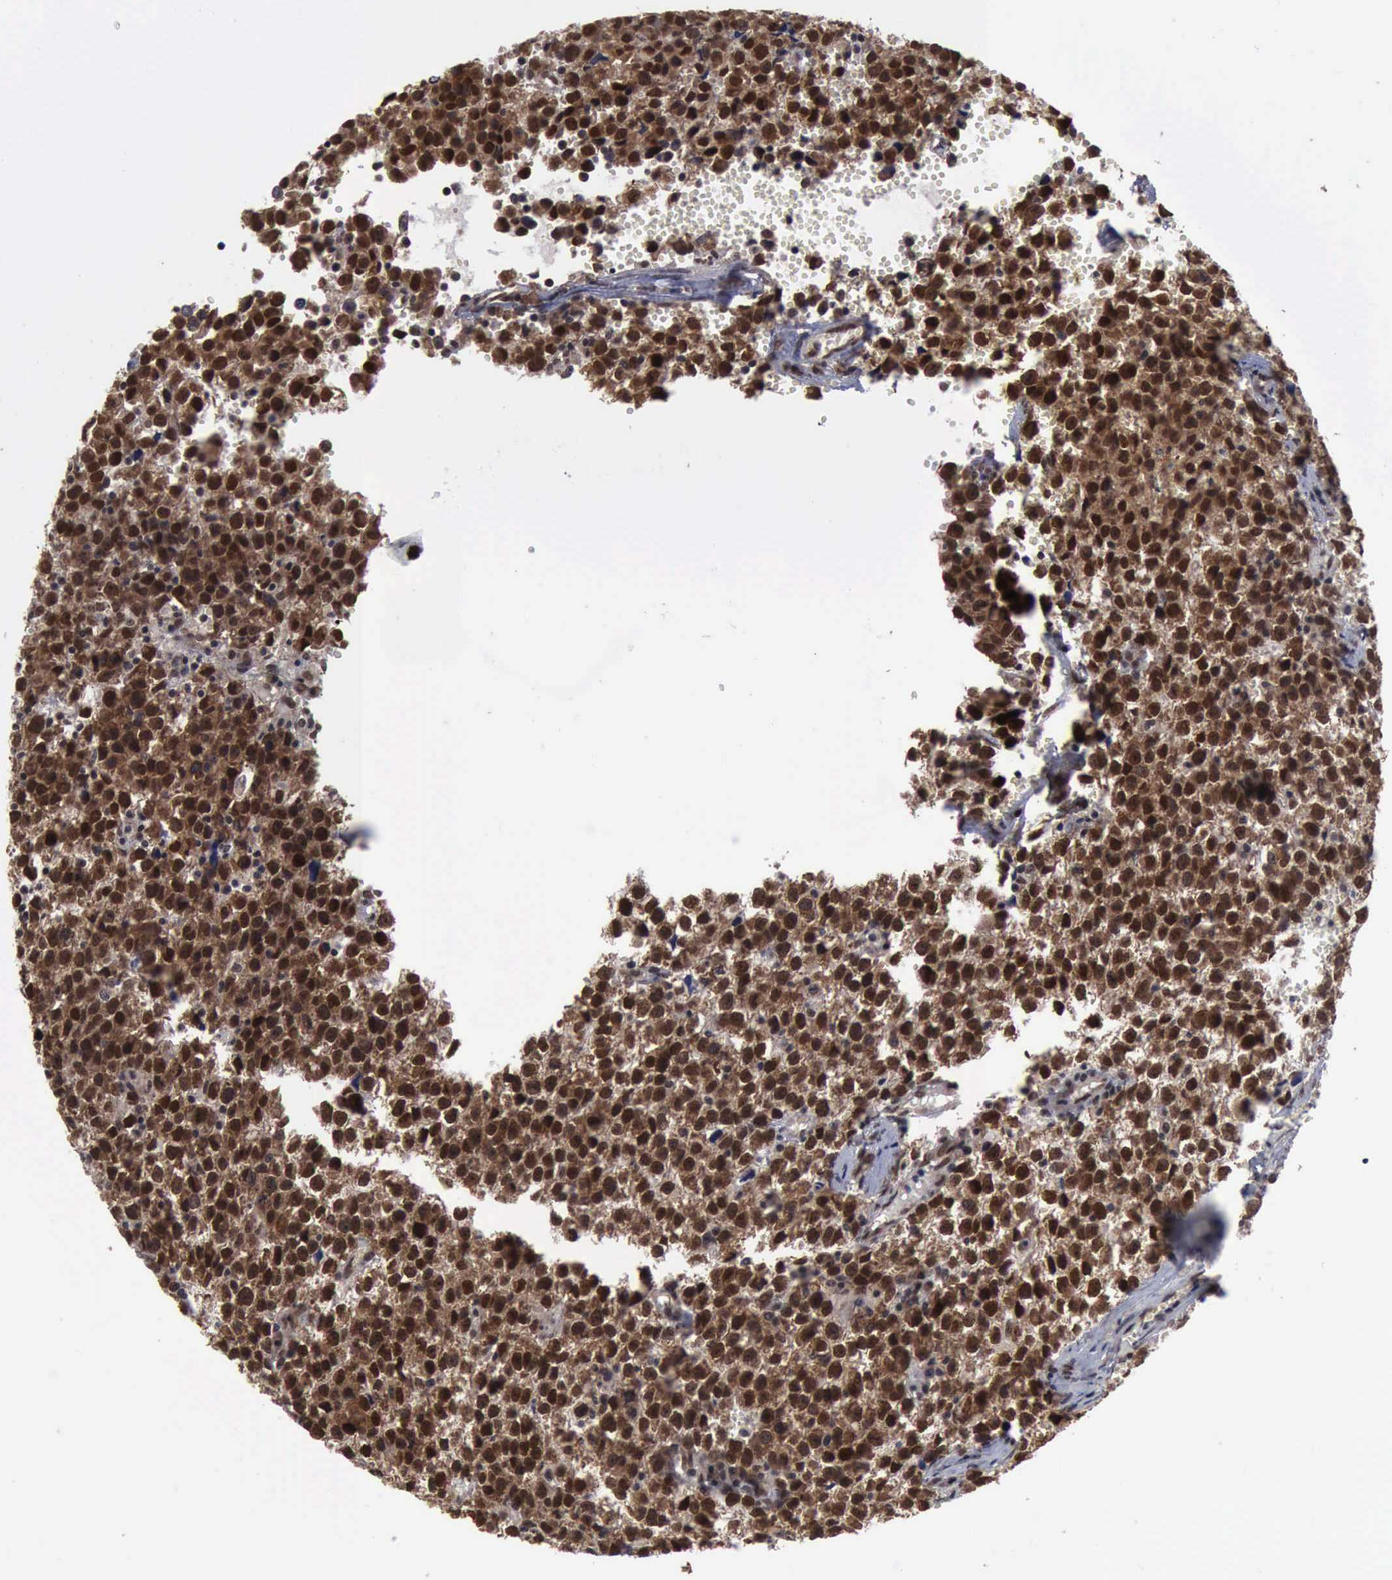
{"staining": {"intensity": "strong", "quantity": ">75%", "location": "cytoplasmic/membranous,nuclear"}, "tissue": "testis cancer", "cell_type": "Tumor cells", "image_type": "cancer", "snomed": [{"axis": "morphology", "description": "Seminoma, NOS"}, {"axis": "topography", "description": "Testis"}], "caption": "Immunohistochemistry photomicrograph of neoplastic tissue: human testis cancer (seminoma) stained using immunohistochemistry (IHC) shows high levels of strong protein expression localized specifically in the cytoplasmic/membranous and nuclear of tumor cells, appearing as a cytoplasmic/membranous and nuclear brown color.", "gene": "RTCB", "patient": {"sex": "male", "age": 35}}